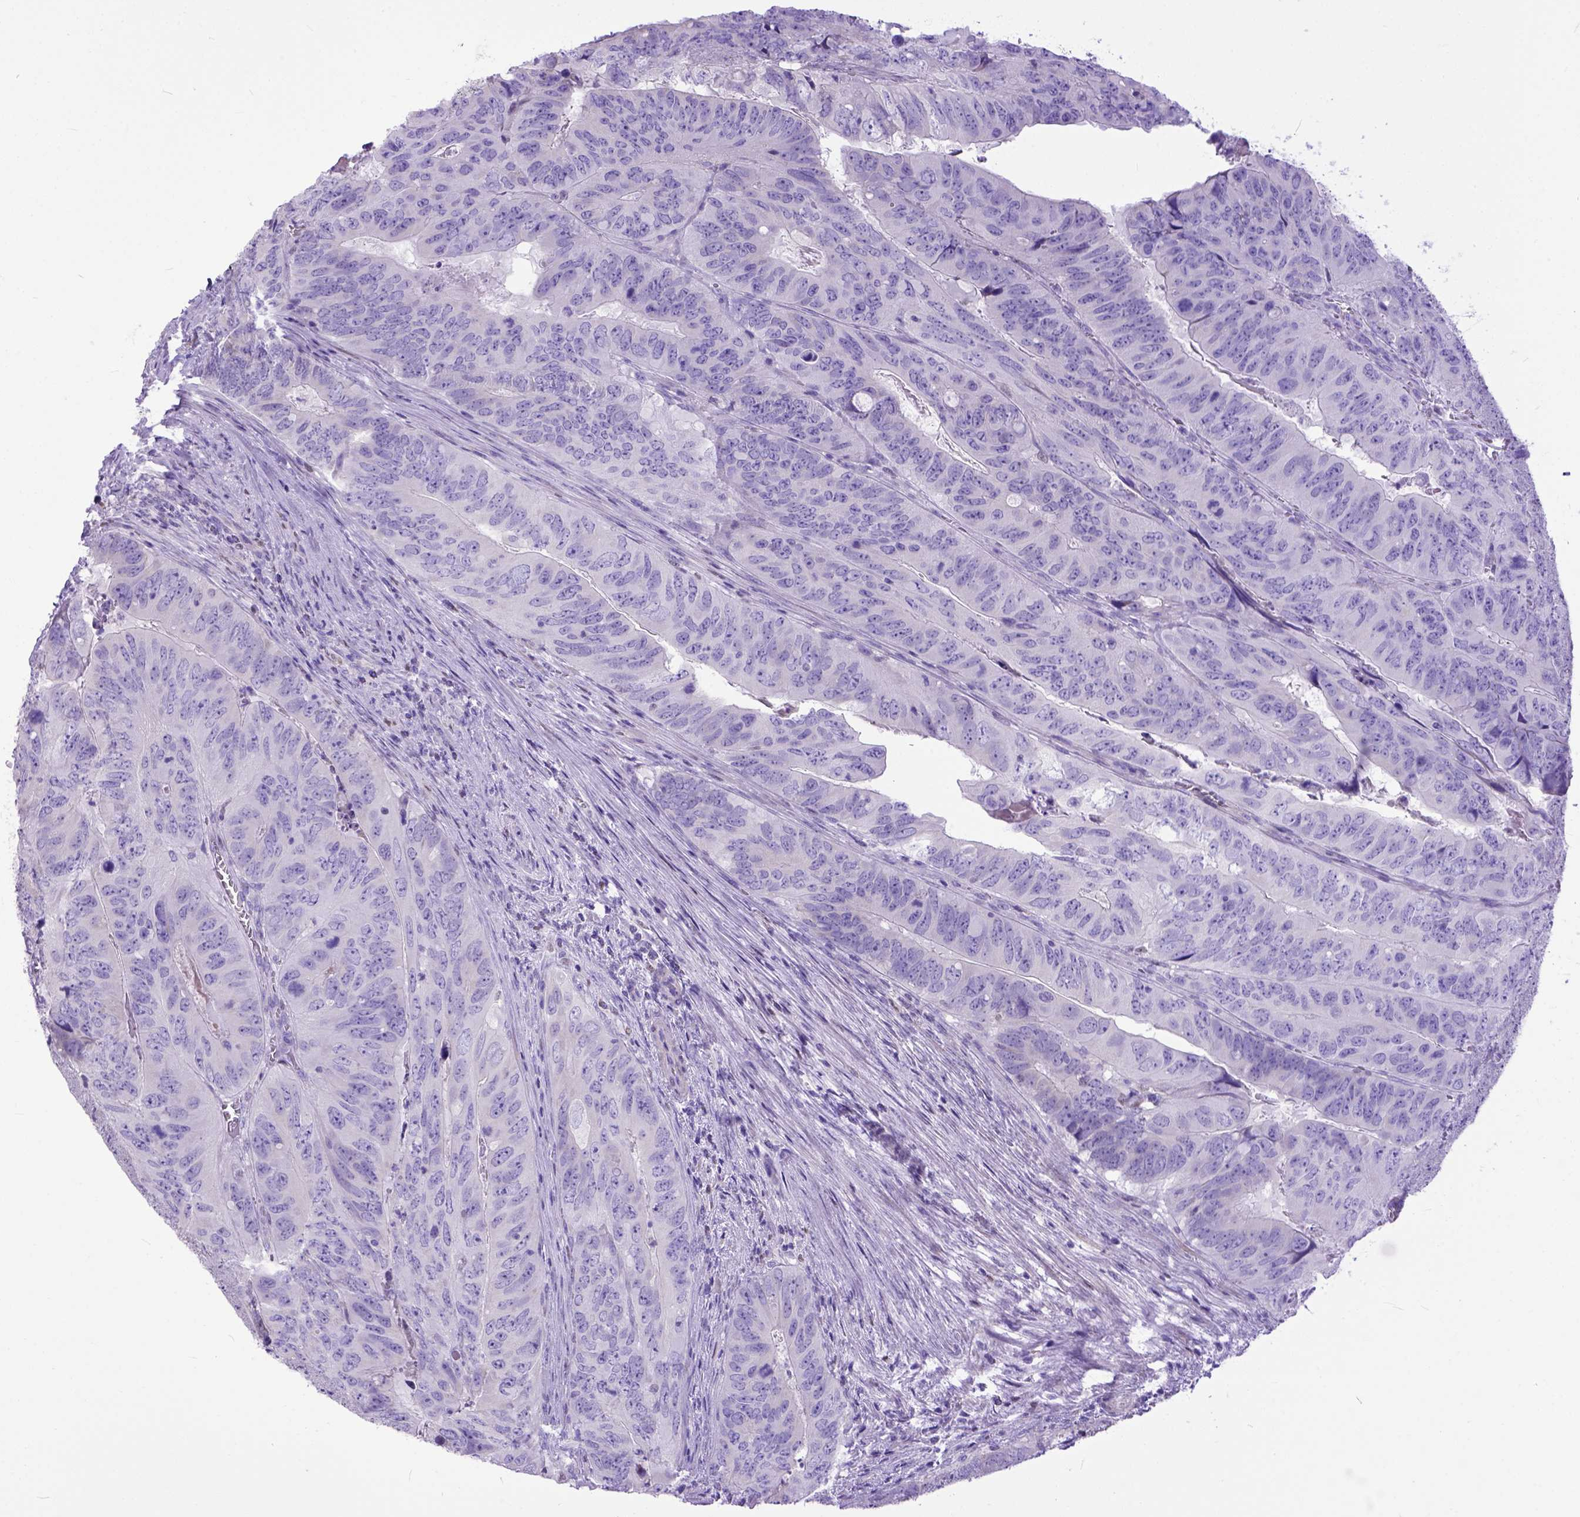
{"staining": {"intensity": "negative", "quantity": "none", "location": "none"}, "tissue": "colorectal cancer", "cell_type": "Tumor cells", "image_type": "cancer", "snomed": [{"axis": "morphology", "description": "Adenocarcinoma, NOS"}, {"axis": "topography", "description": "Colon"}], "caption": "The histopathology image displays no staining of tumor cells in colorectal adenocarcinoma. (DAB IHC, high magnification).", "gene": "CRB1", "patient": {"sex": "male", "age": 79}}